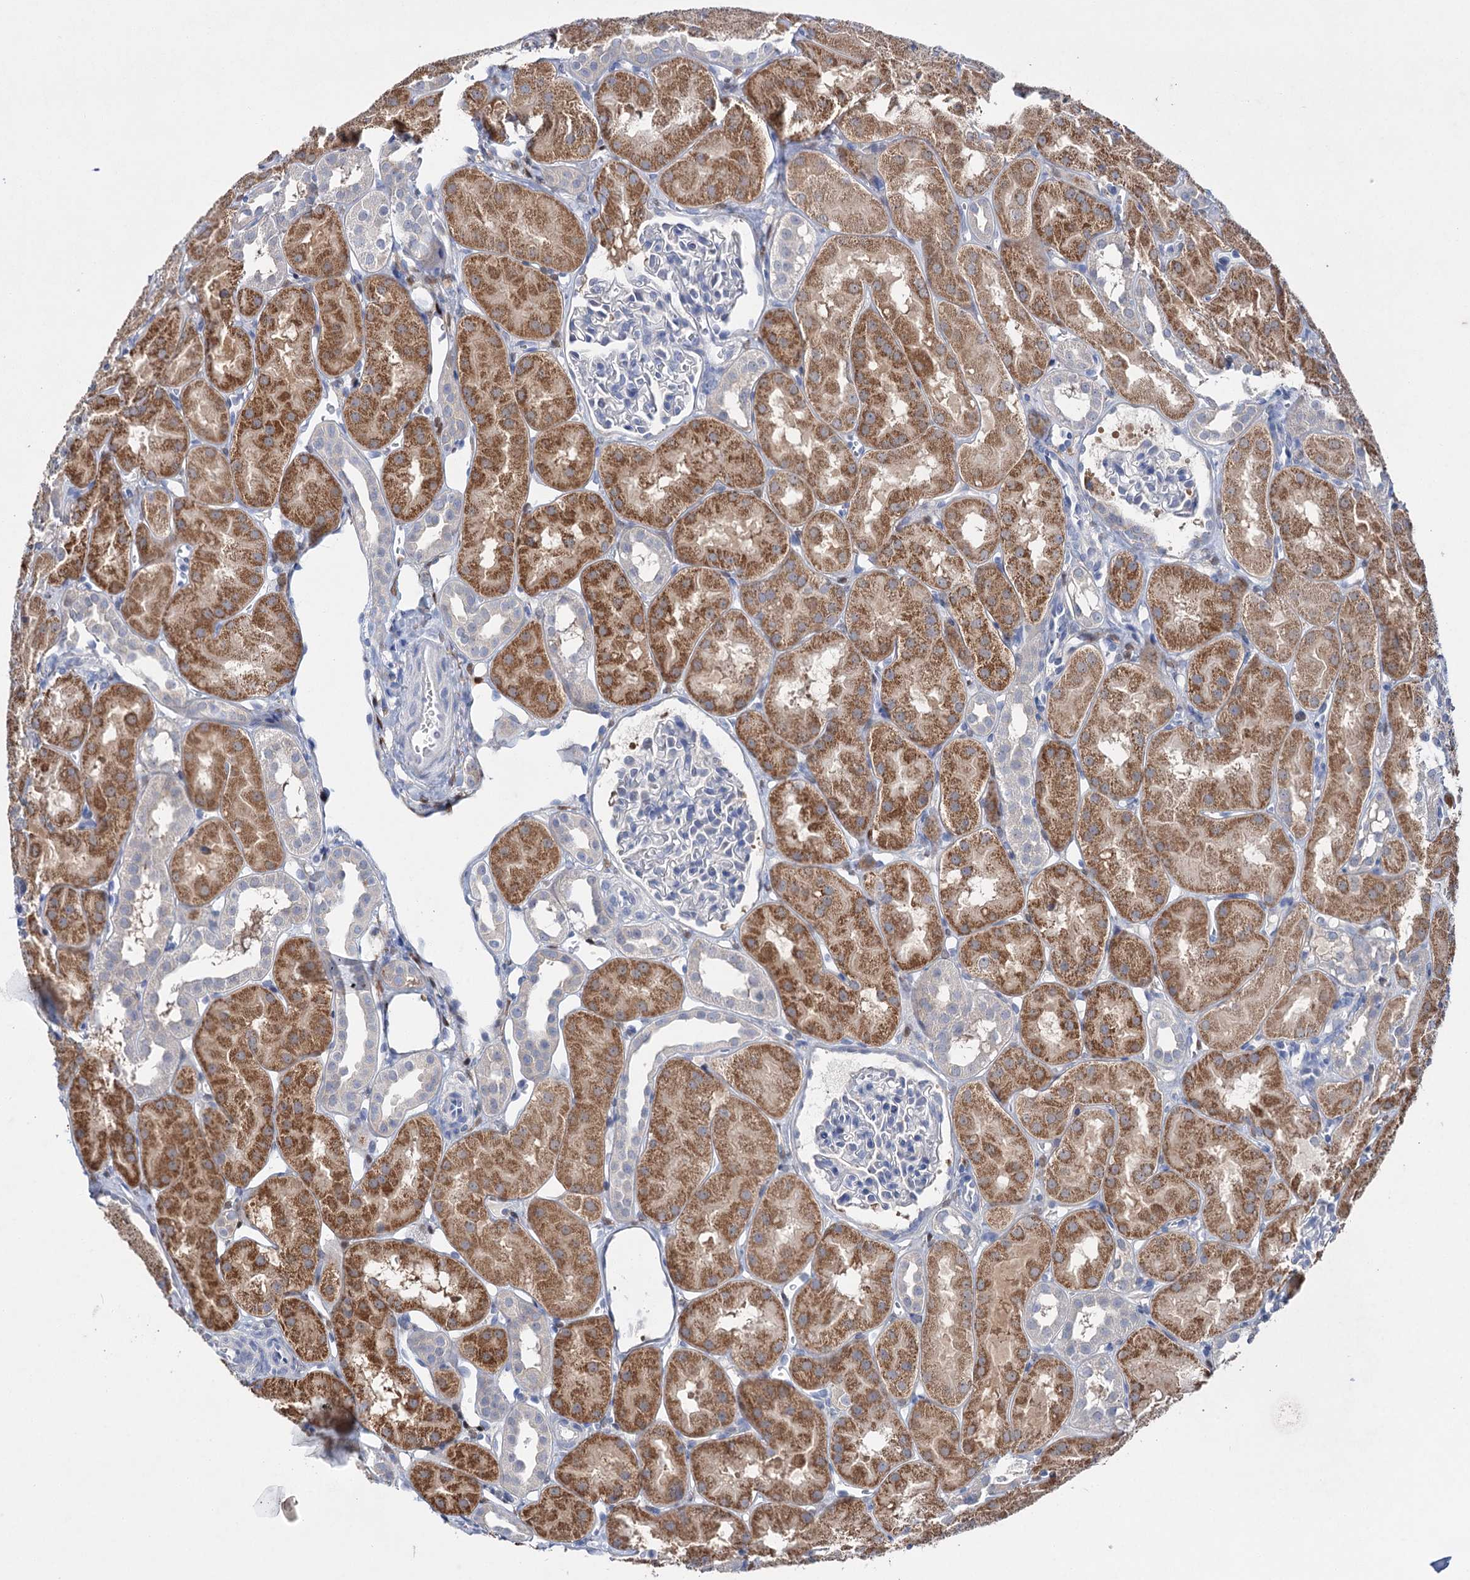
{"staining": {"intensity": "negative", "quantity": "none", "location": "none"}, "tissue": "kidney", "cell_type": "Cells in glomeruli", "image_type": "normal", "snomed": [{"axis": "morphology", "description": "Normal tissue, NOS"}, {"axis": "topography", "description": "Kidney"}, {"axis": "topography", "description": "Urinary bladder"}], "caption": "An image of kidney stained for a protein reveals no brown staining in cells in glomeruli. (DAB immunohistochemistry (IHC), high magnification).", "gene": "LYZL4", "patient": {"sex": "male", "age": 16}}